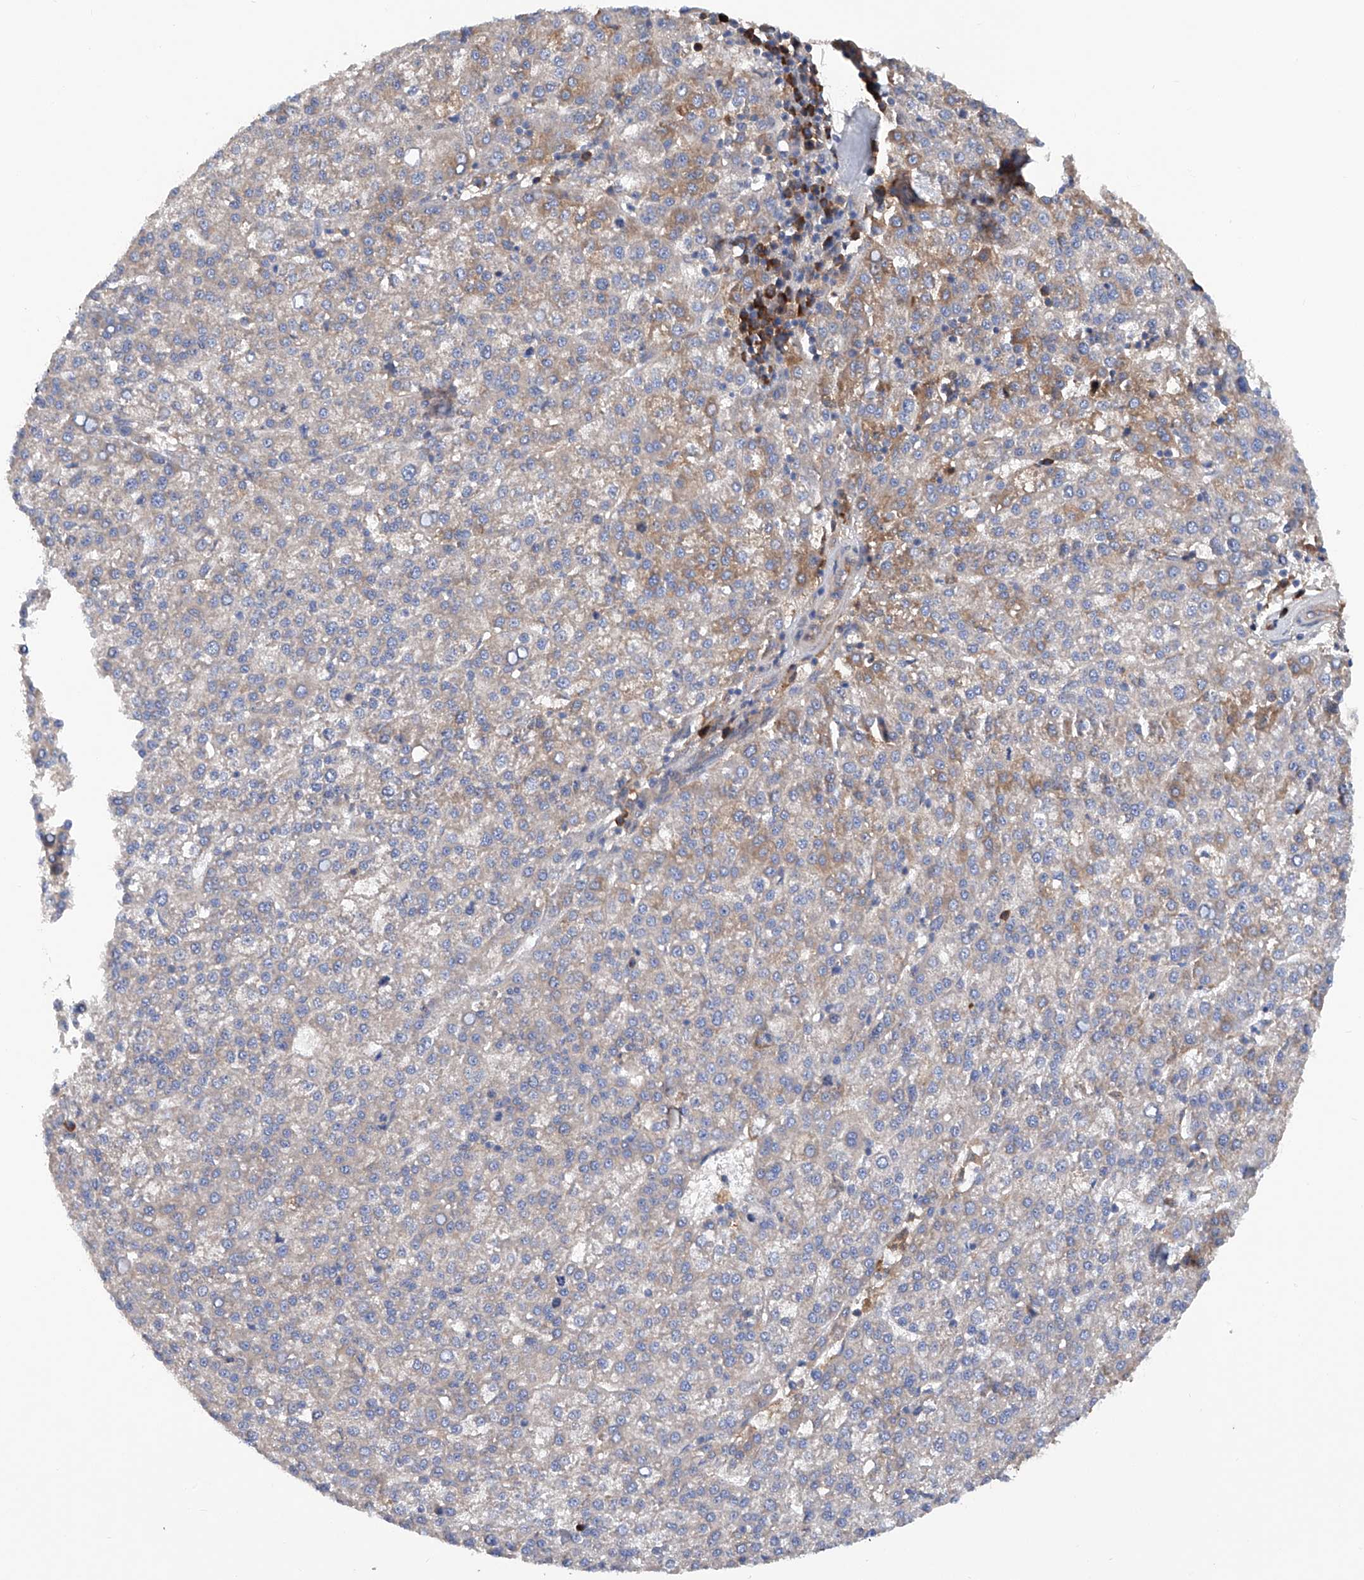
{"staining": {"intensity": "moderate", "quantity": "<25%", "location": "cytoplasmic/membranous"}, "tissue": "liver cancer", "cell_type": "Tumor cells", "image_type": "cancer", "snomed": [{"axis": "morphology", "description": "Carcinoma, Hepatocellular, NOS"}, {"axis": "topography", "description": "Liver"}], "caption": "A histopathology image showing moderate cytoplasmic/membranous staining in about <25% of tumor cells in hepatocellular carcinoma (liver), as visualized by brown immunohistochemical staining.", "gene": "ASCC3", "patient": {"sex": "female", "age": 58}}